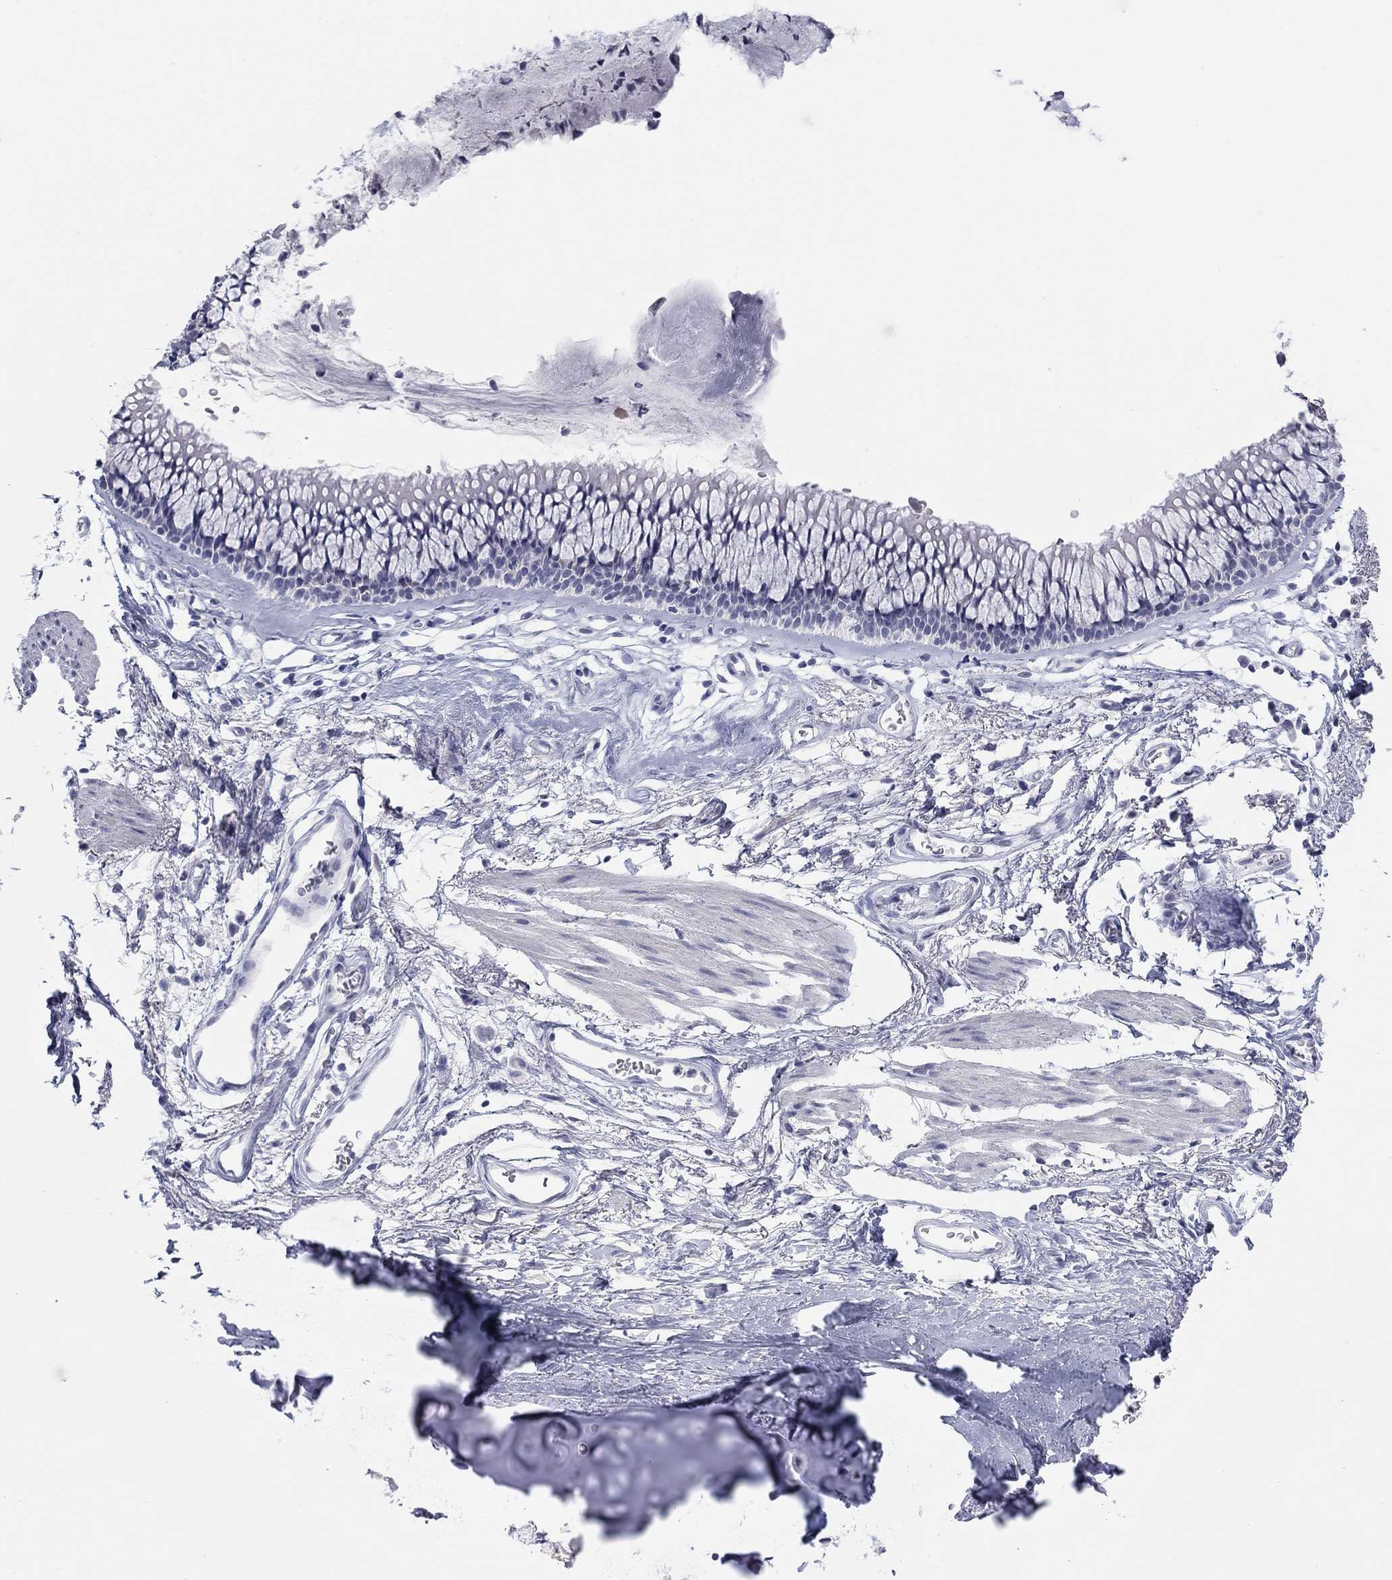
{"staining": {"intensity": "negative", "quantity": "none", "location": "none"}, "tissue": "soft tissue", "cell_type": "Chondrocytes", "image_type": "normal", "snomed": [{"axis": "morphology", "description": "Normal tissue, NOS"}, {"axis": "topography", "description": "Cartilage tissue"}, {"axis": "topography", "description": "Bronchus"}], "caption": "Protein analysis of benign soft tissue exhibits no significant expression in chondrocytes.", "gene": "ATP6V1G2", "patient": {"sex": "female", "age": 79}}